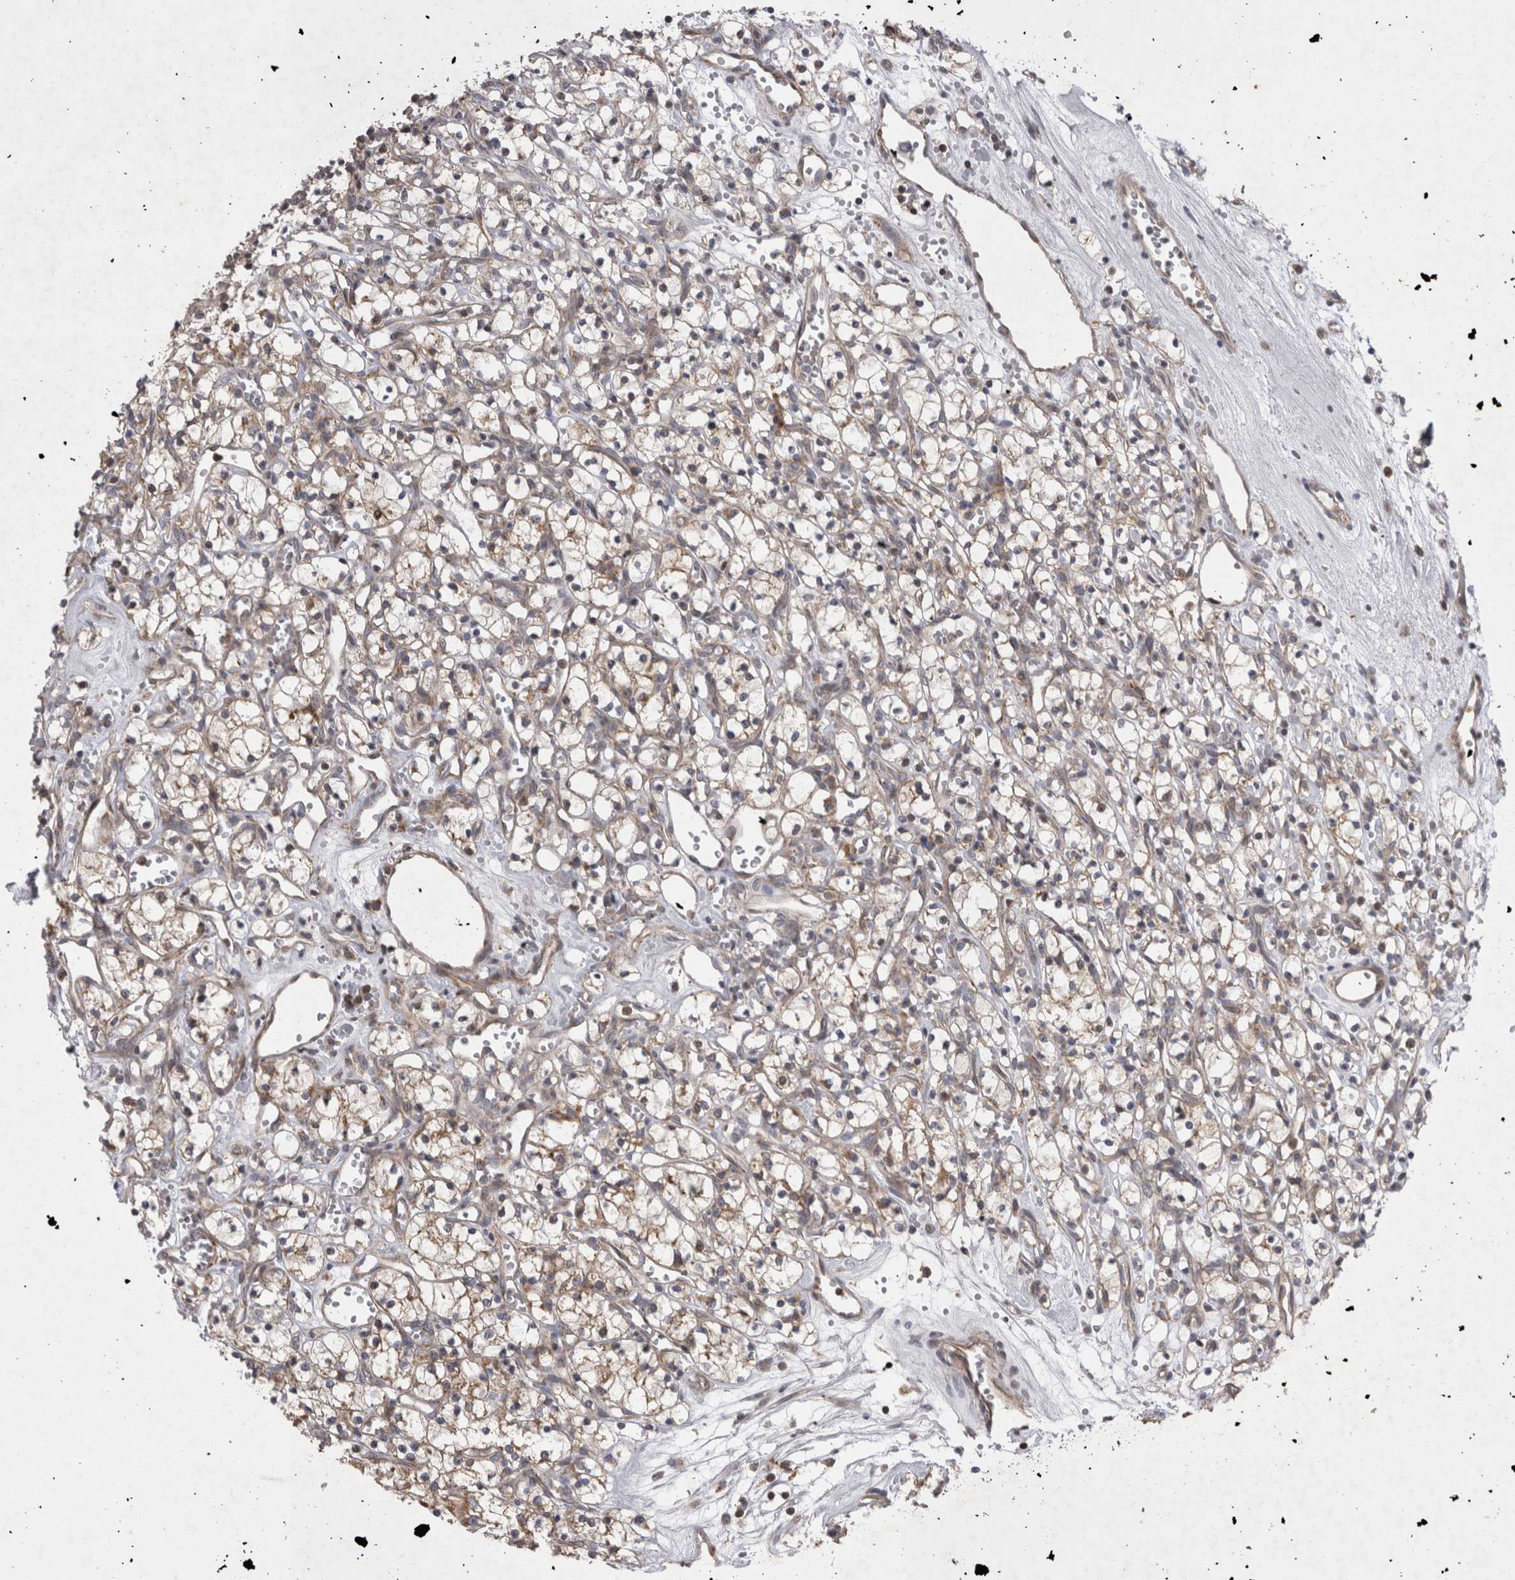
{"staining": {"intensity": "moderate", "quantity": "<25%", "location": "cytoplasmic/membranous"}, "tissue": "renal cancer", "cell_type": "Tumor cells", "image_type": "cancer", "snomed": [{"axis": "morphology", "description": "Adenocarcinoma, NOS"}, {"axis": "topography", "description": "Kidney"}], "caption": "Protein positivity by IHC shows moderate cytoplasmic/membranous staining in about <25% of tumor cells in renal adenocarcinoma. The staining was performed using DAB (3,3'-diaminobenzidine) to visualize the protein expression in brown, while the nuclei were stained in blue with hematoxylin (Magnification: 20x).", "gene": "TSPOAP1", "patient": {"sex": "female", "age": 59}}